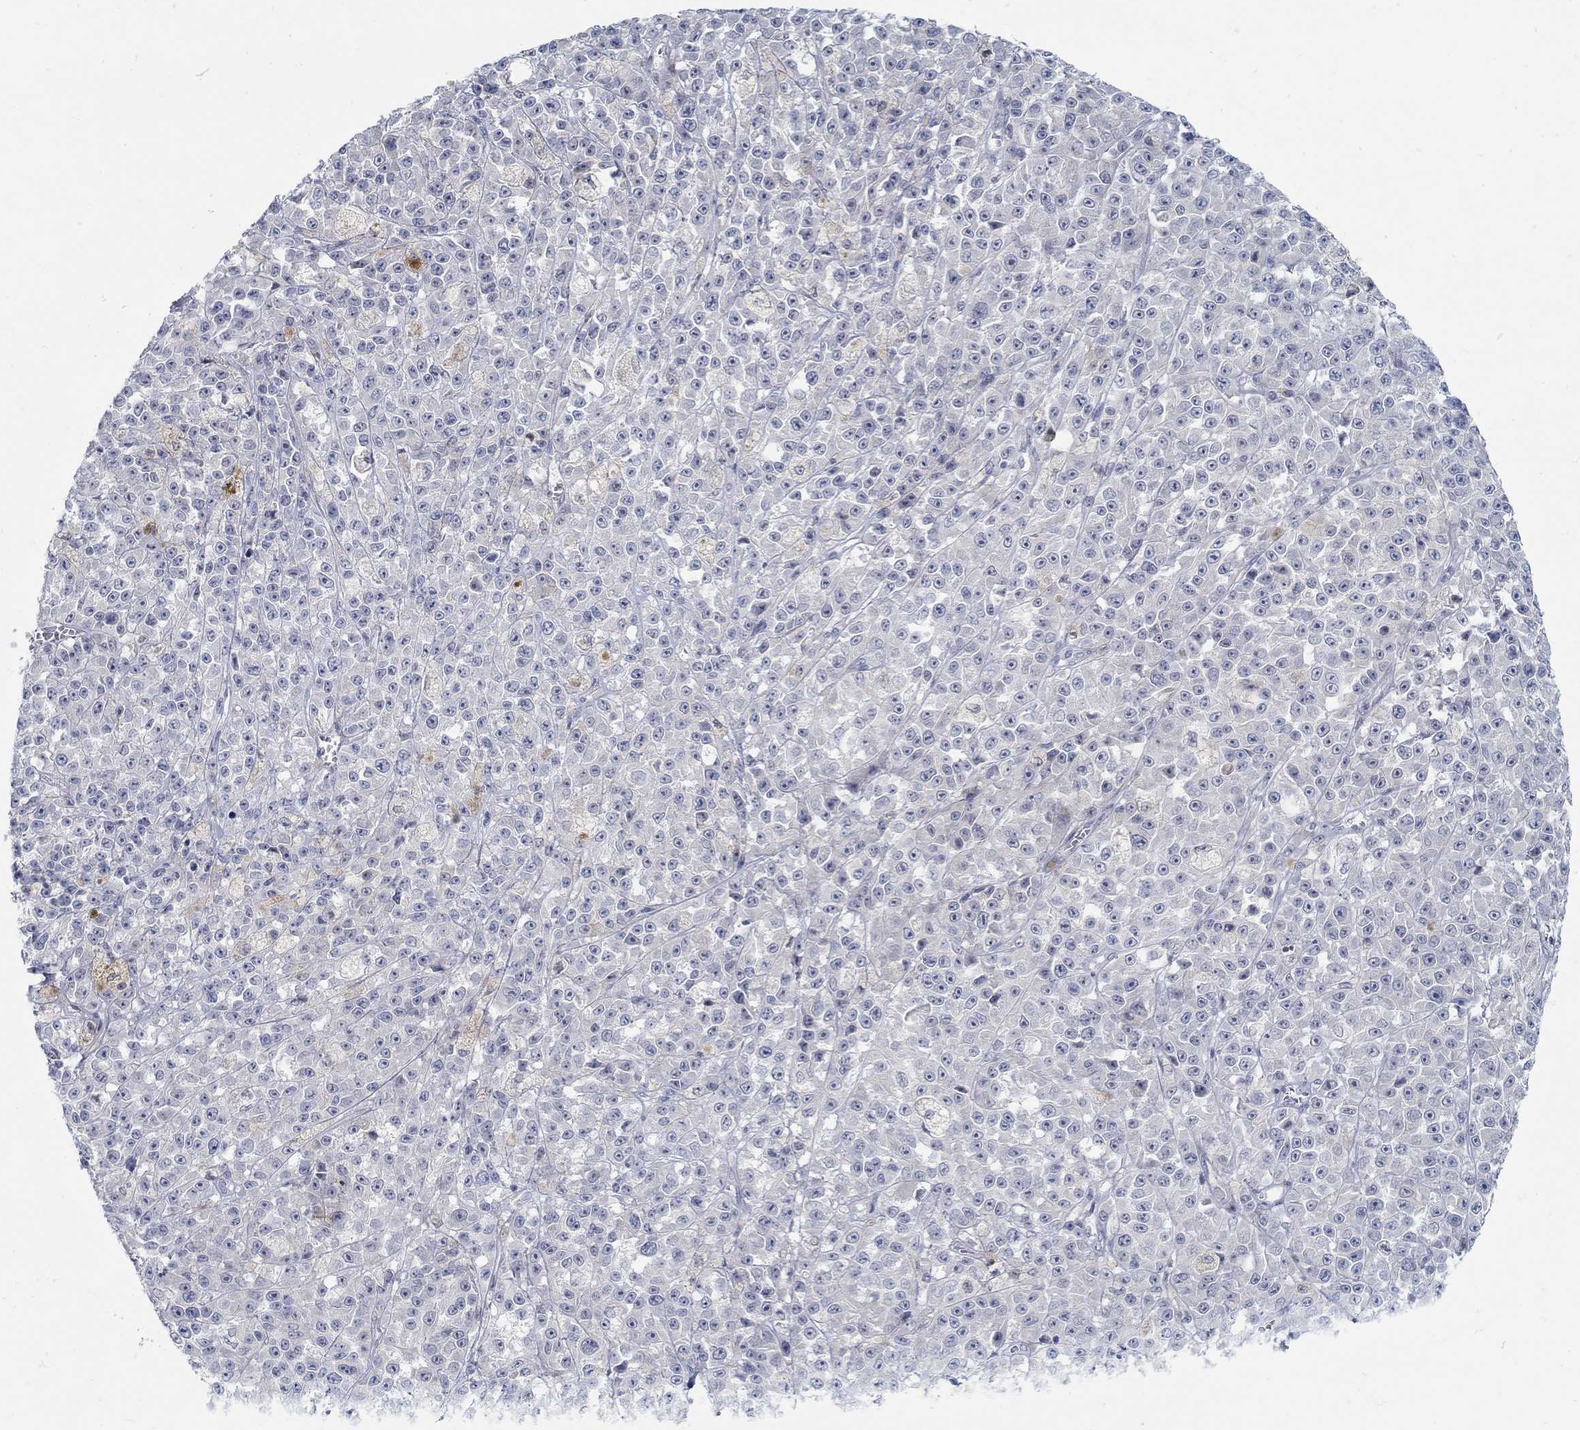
{"staining": {"intensity": "negative", "quantity": "none", "location": "none"}, "tissue": "melanoma", "cell_type": "Tumor cells", "image_type": "cancer", "snomed": [{"axis": "morphology", "description": "Malignant melanoma, NOS"}, {"axis": "topography", "description": "Skin"}], "caption": "Melanoma stained for a protein using immunohistochemistry (IHC) shows no expression tumor cells.", "gene": "ANO7", "patient": {"sex": "female", "age": 58}}